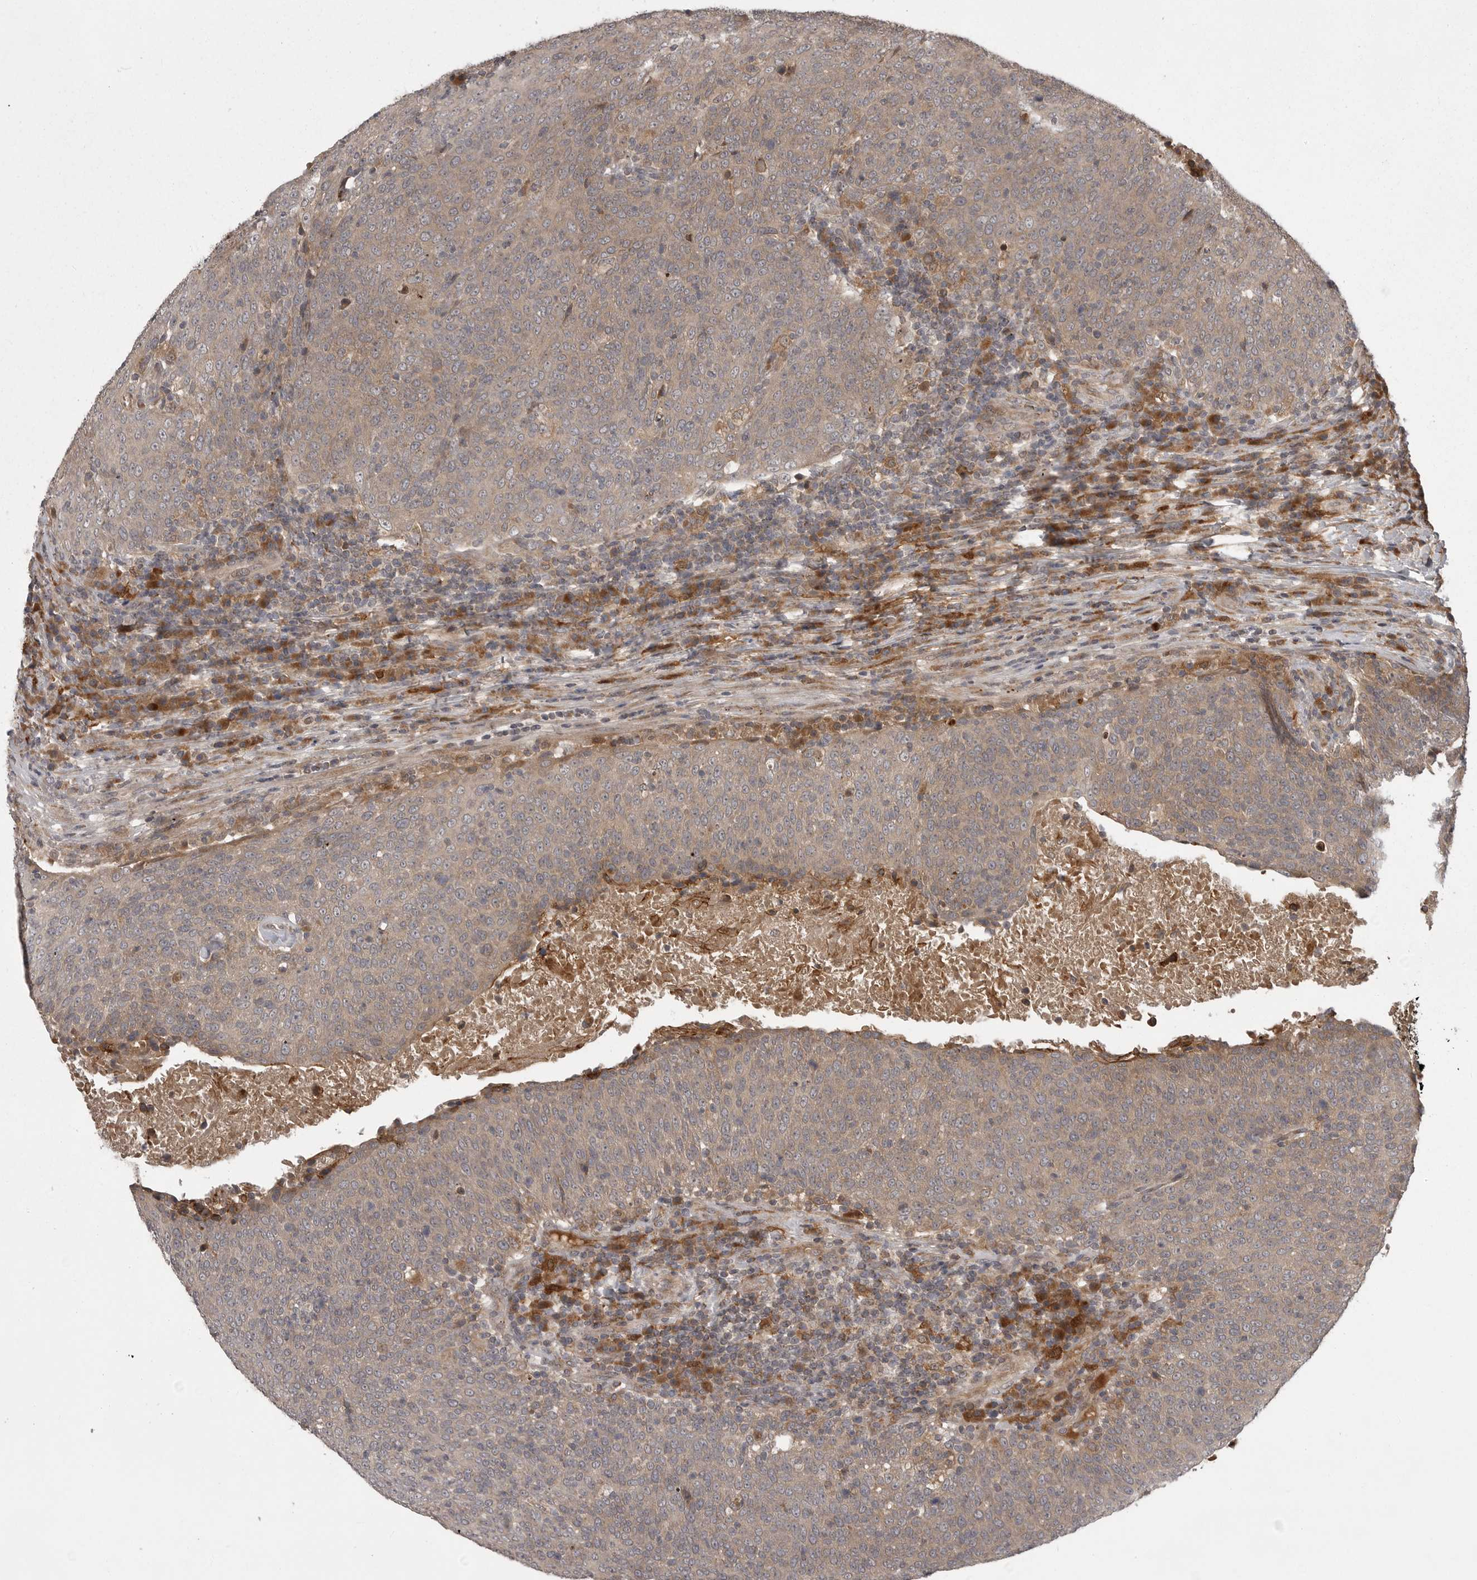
{"staining": {"intensity": "weak", "quantity": ">75%", "location": "cytoplasmic/membranous"}, "tissue": "head and neck cancer", "cell_type": "Tumor cells", "image_type": "cancer", "snomed": [{"axis": "morphology", "description": "Squamous cell carcinoma, NOS"}, {"axis": "morphology", "description": "Squamous cell carcinoma, metastatic, NOS"}, {"axis": "topography", "description": "Lymph node"}, {"axis": "topography", "description": "Head-Neck"}], "caption": "The histopathology image displays immunohistochemical staining of head and neck cancer (squamous cell carcinoma). There is weak cytoplasmic/membranous expression is appreciated in about >75% of tumor cells.", "gene": "GPR31", "patient": {"sex": "male", "age": 62}}